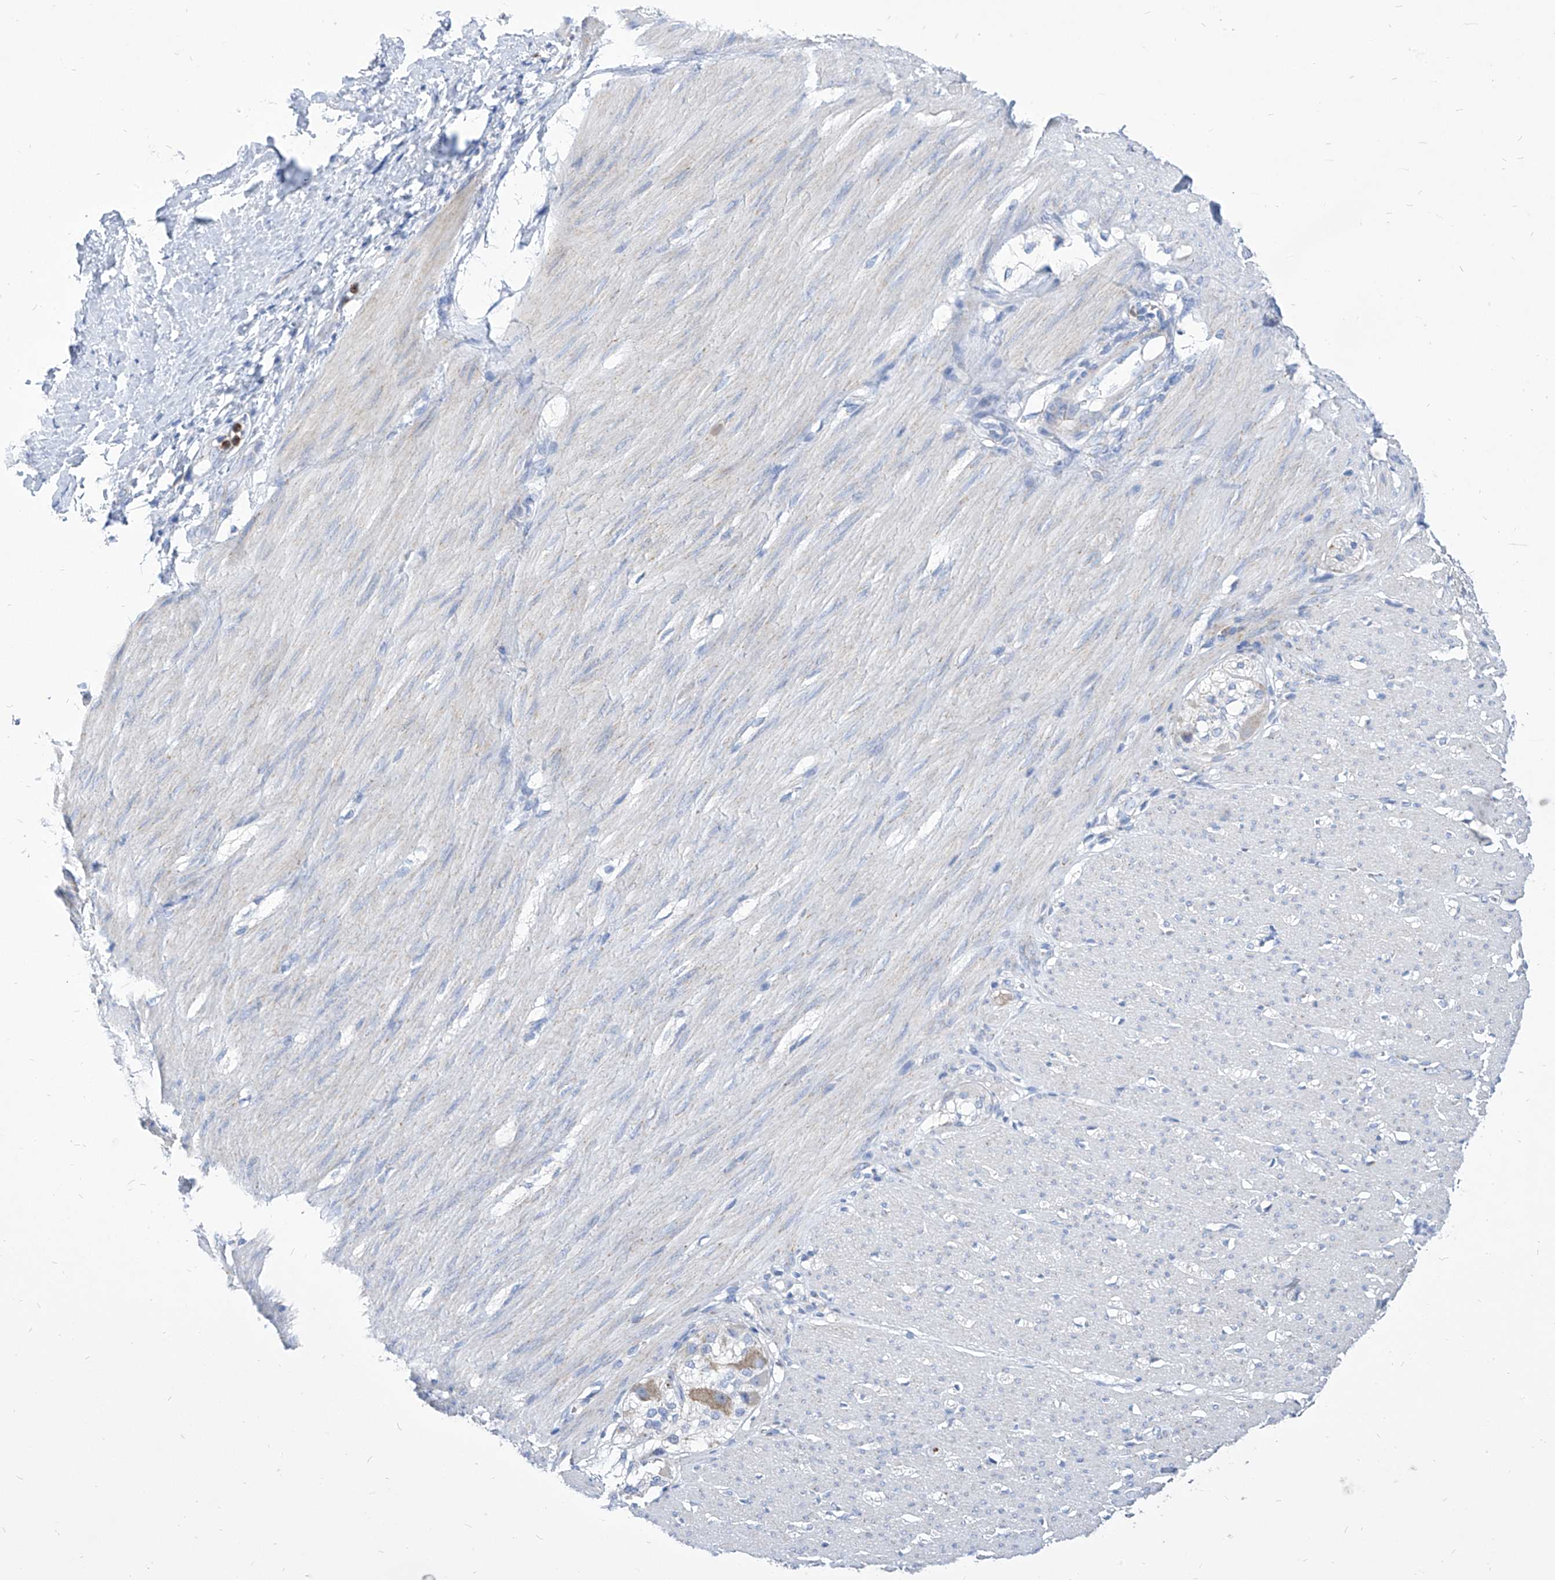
{"staining": {"intensity": "weak", "quantity": "25%-75%", "location": "cytoplasmic/membranous"}, "tissue": "smooth muscle", "cell_type": "Smooth muscle cells", "image_type": "normal", "snomed": [{"axis": "morphology", "description": "Normal tissue, NOS"}, {"axis": "morphology", "description": "Adenocarcinoma, NOS"}, {"axis": "topography", "description": "Colon"}, {"axis": "topography", "description": "Peripheral nerve tissue"}], "caption": "Brown immunohistochemical staining in normal smooth muscle shows weak cytoplasmic/membranous staining in about 25%-75% of smooth muscle cells.", "gene": "COQ3", "patient": {"sex": "male", "age": 14}}